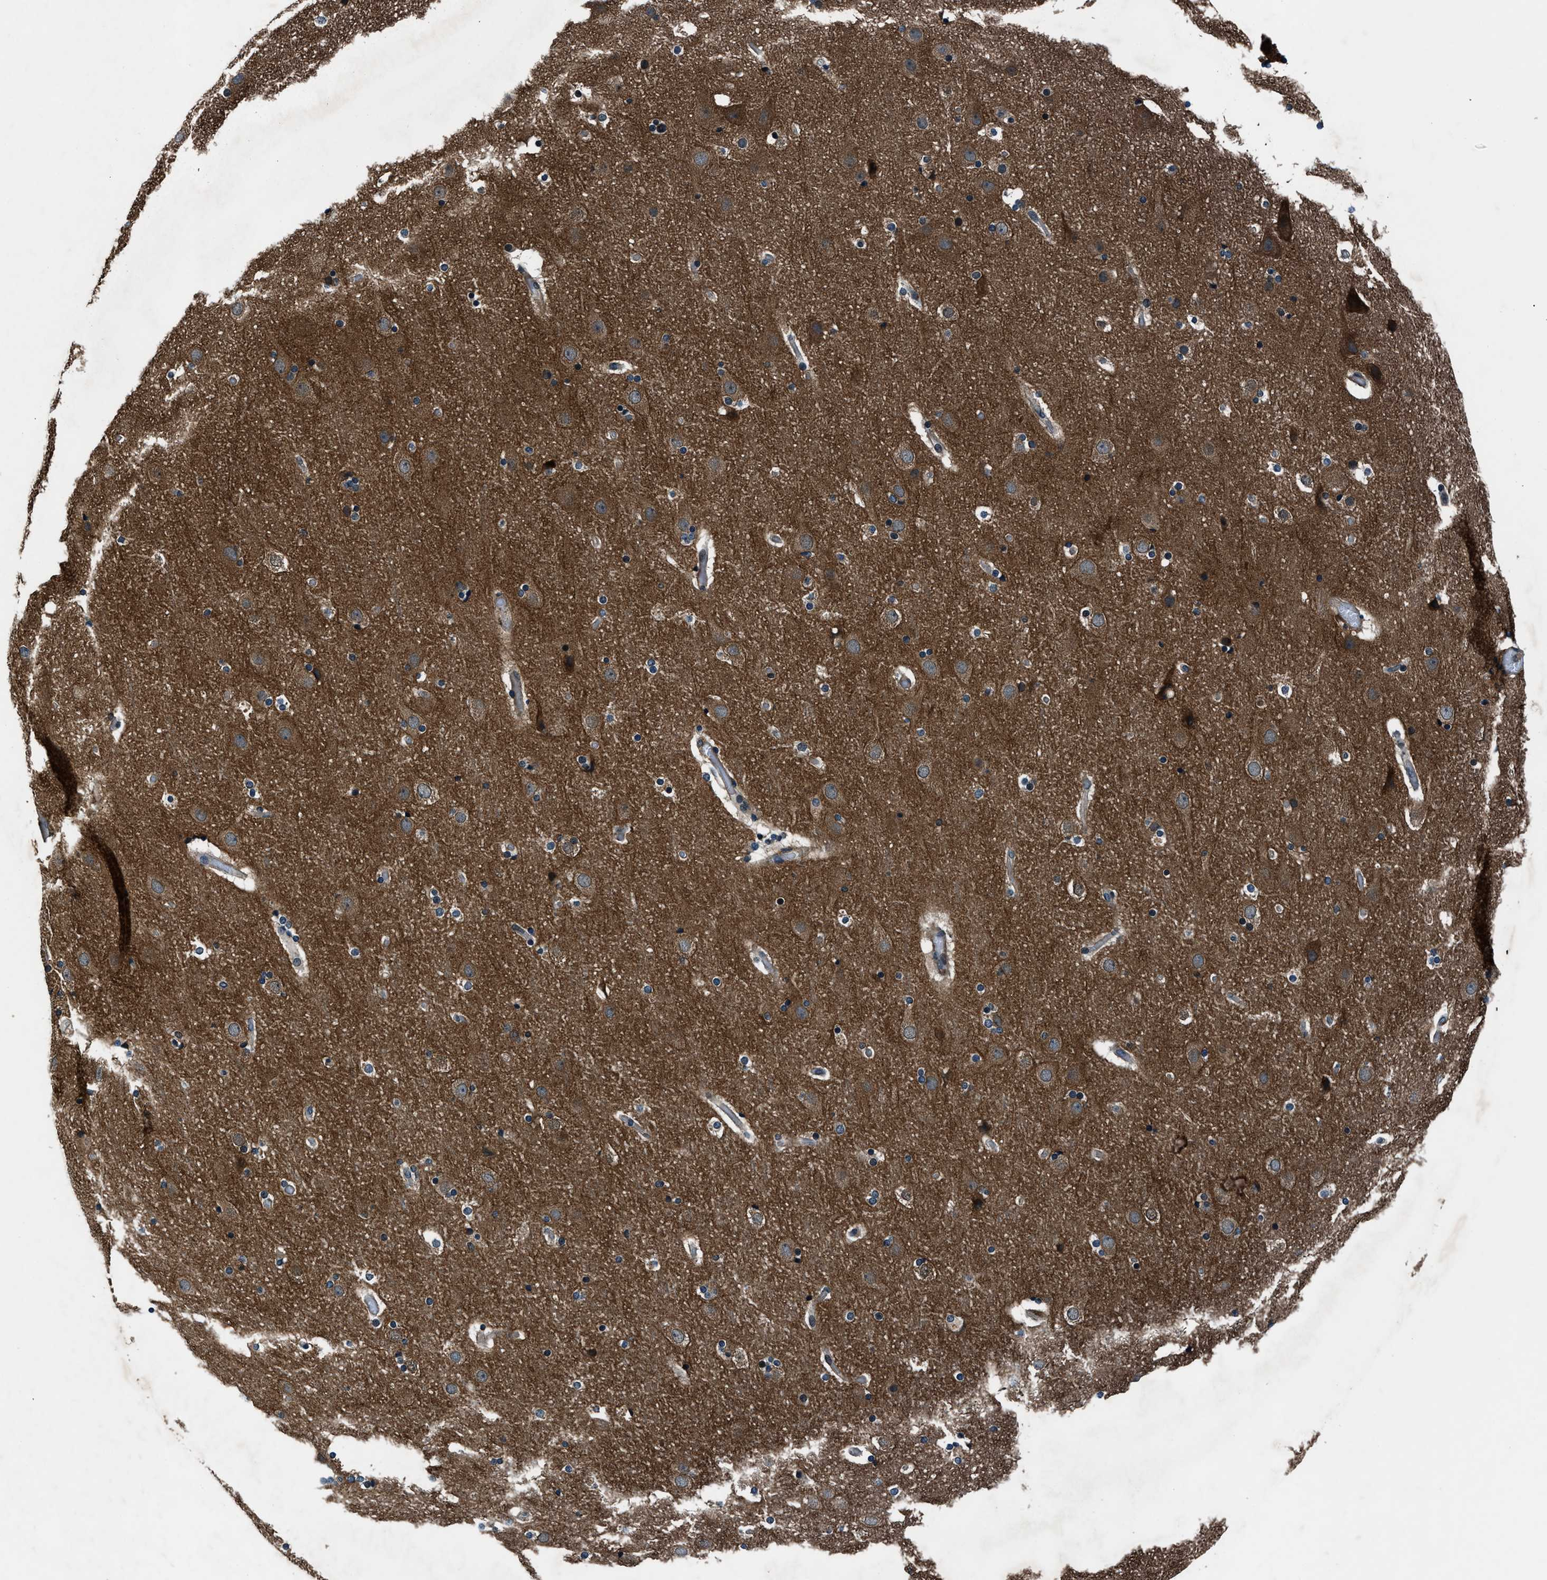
{"staining": {"intensity": "moderate", "quantity": ">75%", "location": "cytoplasmic/membranous"}, "tissue": "cerebral cortex", "cell_type": "Endothelial cells", "image_type": "normal", "snomed": [{"axis": "morphology", "description": "Normal tissue, NOS"}, {"axis": "topography", "description": "Cerebral cortex"}], "caption": "The photomicrograph displays a brown stain indicating the presence of a protein in the cytoplasmic/membranous of endothelial cells in cerebral cortex.", "gene": "ARHGEF11", "patient": {"sex": "male", "age": 57}}